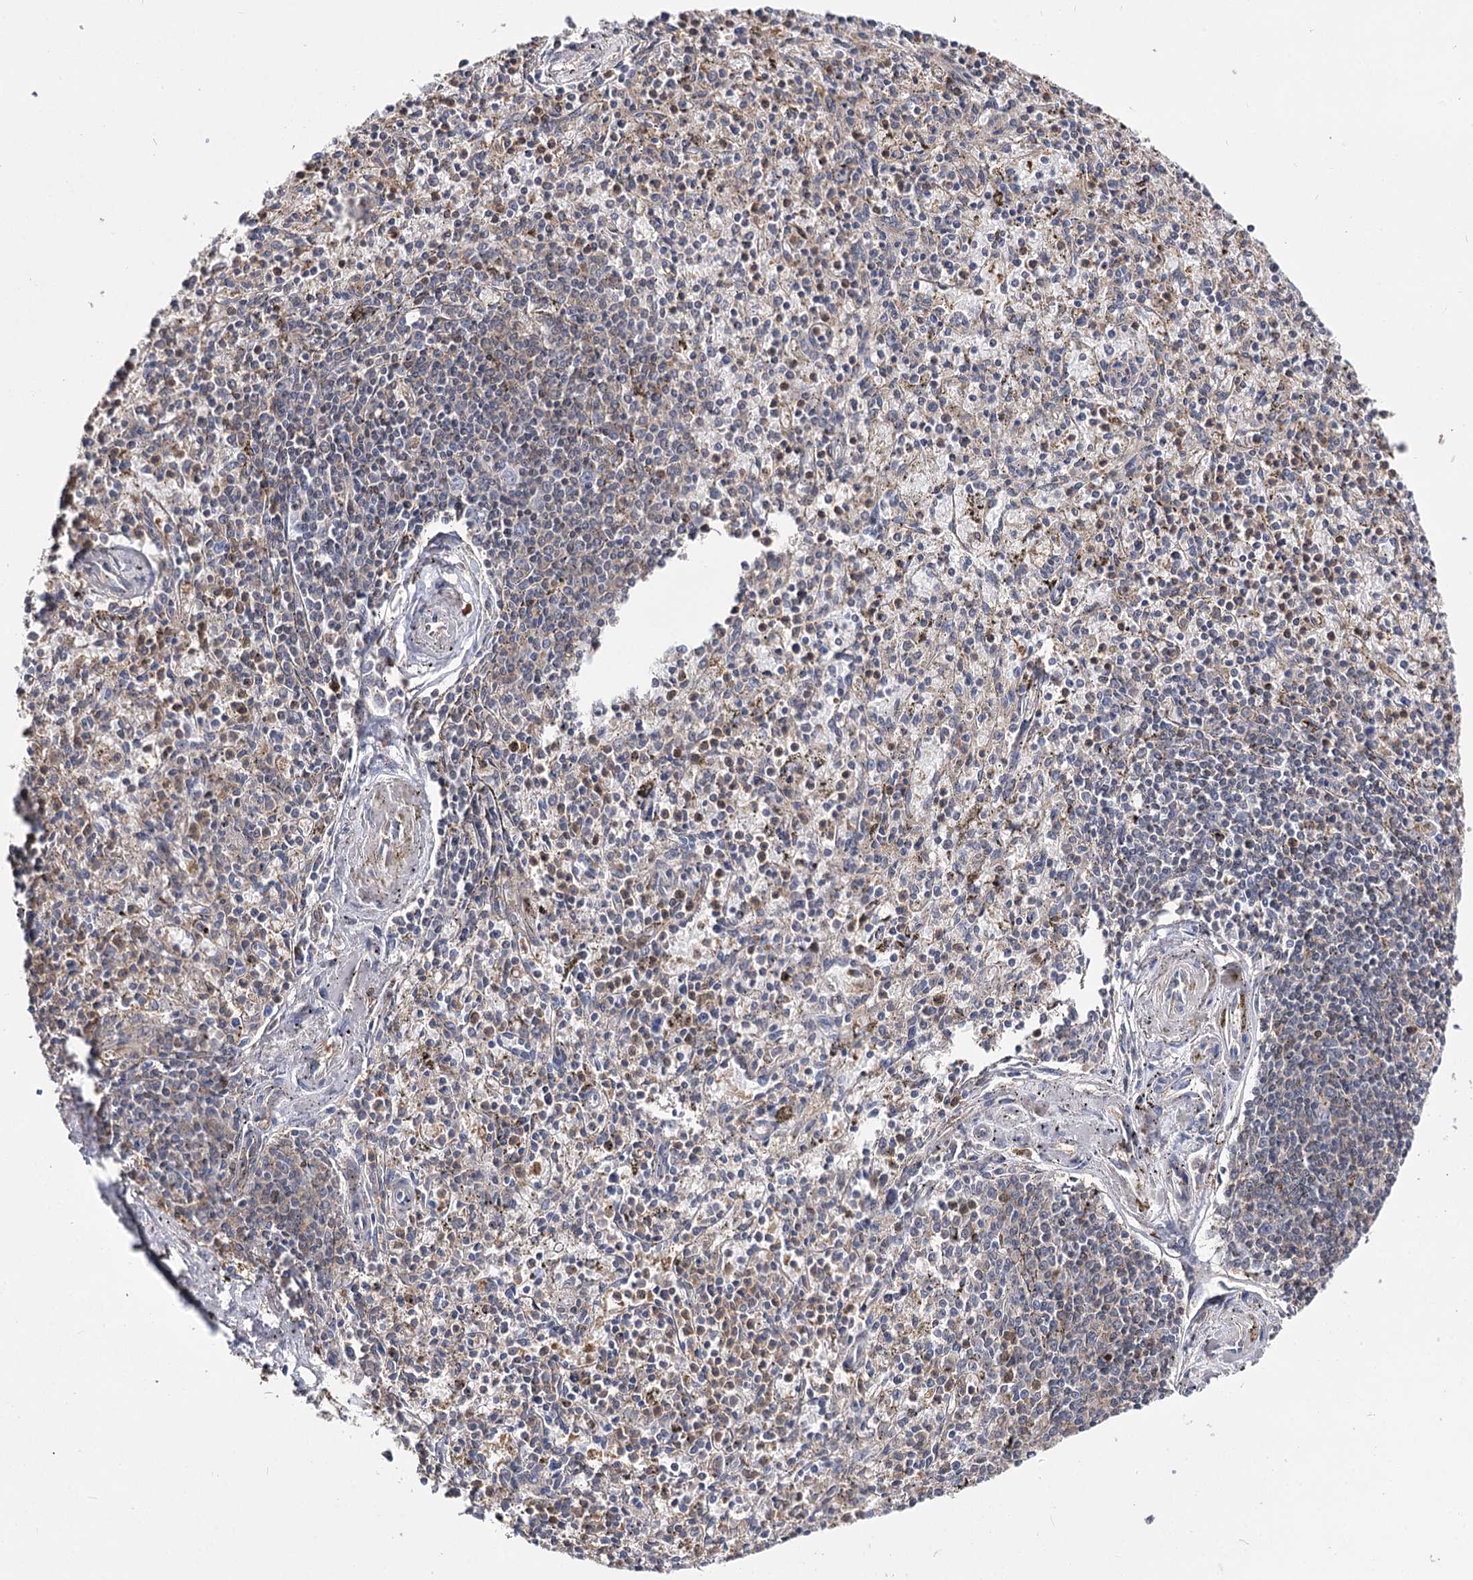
{"staining": {"intensity": "moderate", "quantity": "<25%", "location": "cytoplasmic/membranous,nuclear"}, "tissue": "spleen", "cell_type": "Cells in red pulp", "image_type": "normal", "snomed": [{"axis": "morphology", "description": "Normal tissue, NOS"}, {"axis": "topography", "description": "Spleen"}], "caption": "The histopathology image shows immunohistochemical staining of unremarkable spleen. There is moderate cytoplasmic/membranous,nuclear staining is identified in approximately <25% of cells in red pulp.", "gene": "UGP2", "patient": {"sex": "male", "age": 72}}